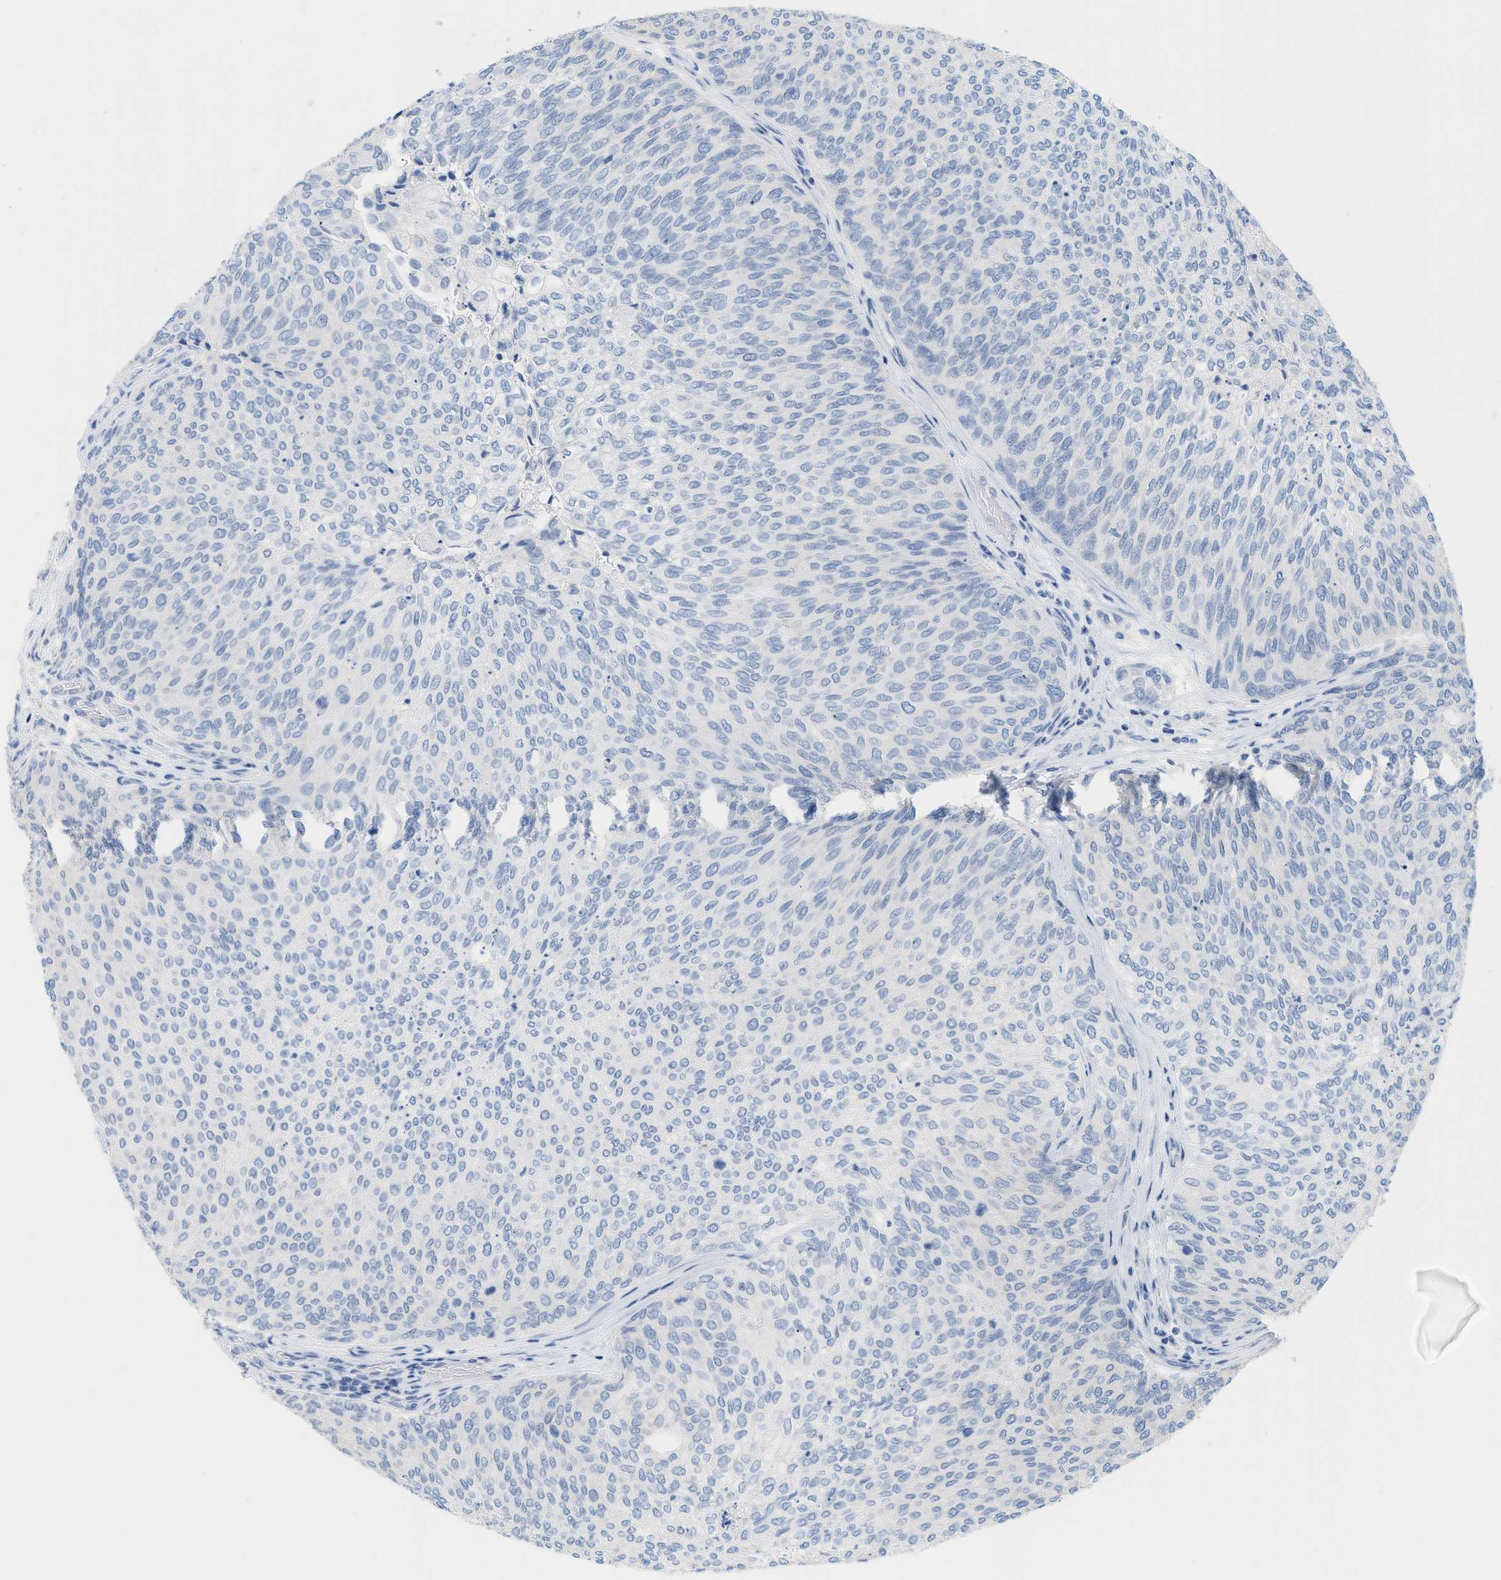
{"staining": {"intensity": "negative", "quantity": "none", "location": "none"}, "tissue": "urothelial cancer", "cell_type": "Tumor cells", "image_type": "cancer", "snomed": [{"axis": "morphology", "description": "Urothelial carcinoma, Low grade"}, {"axis": "topography", "description": "Urinary bladder"}], "caption": "Immunohistochemical staining of urothelial carcinoma (low-grade) reveals no significant positivity in tumor cells.", "gene": "PAPPA", "patient": {"sex": "female", "age": 79}}